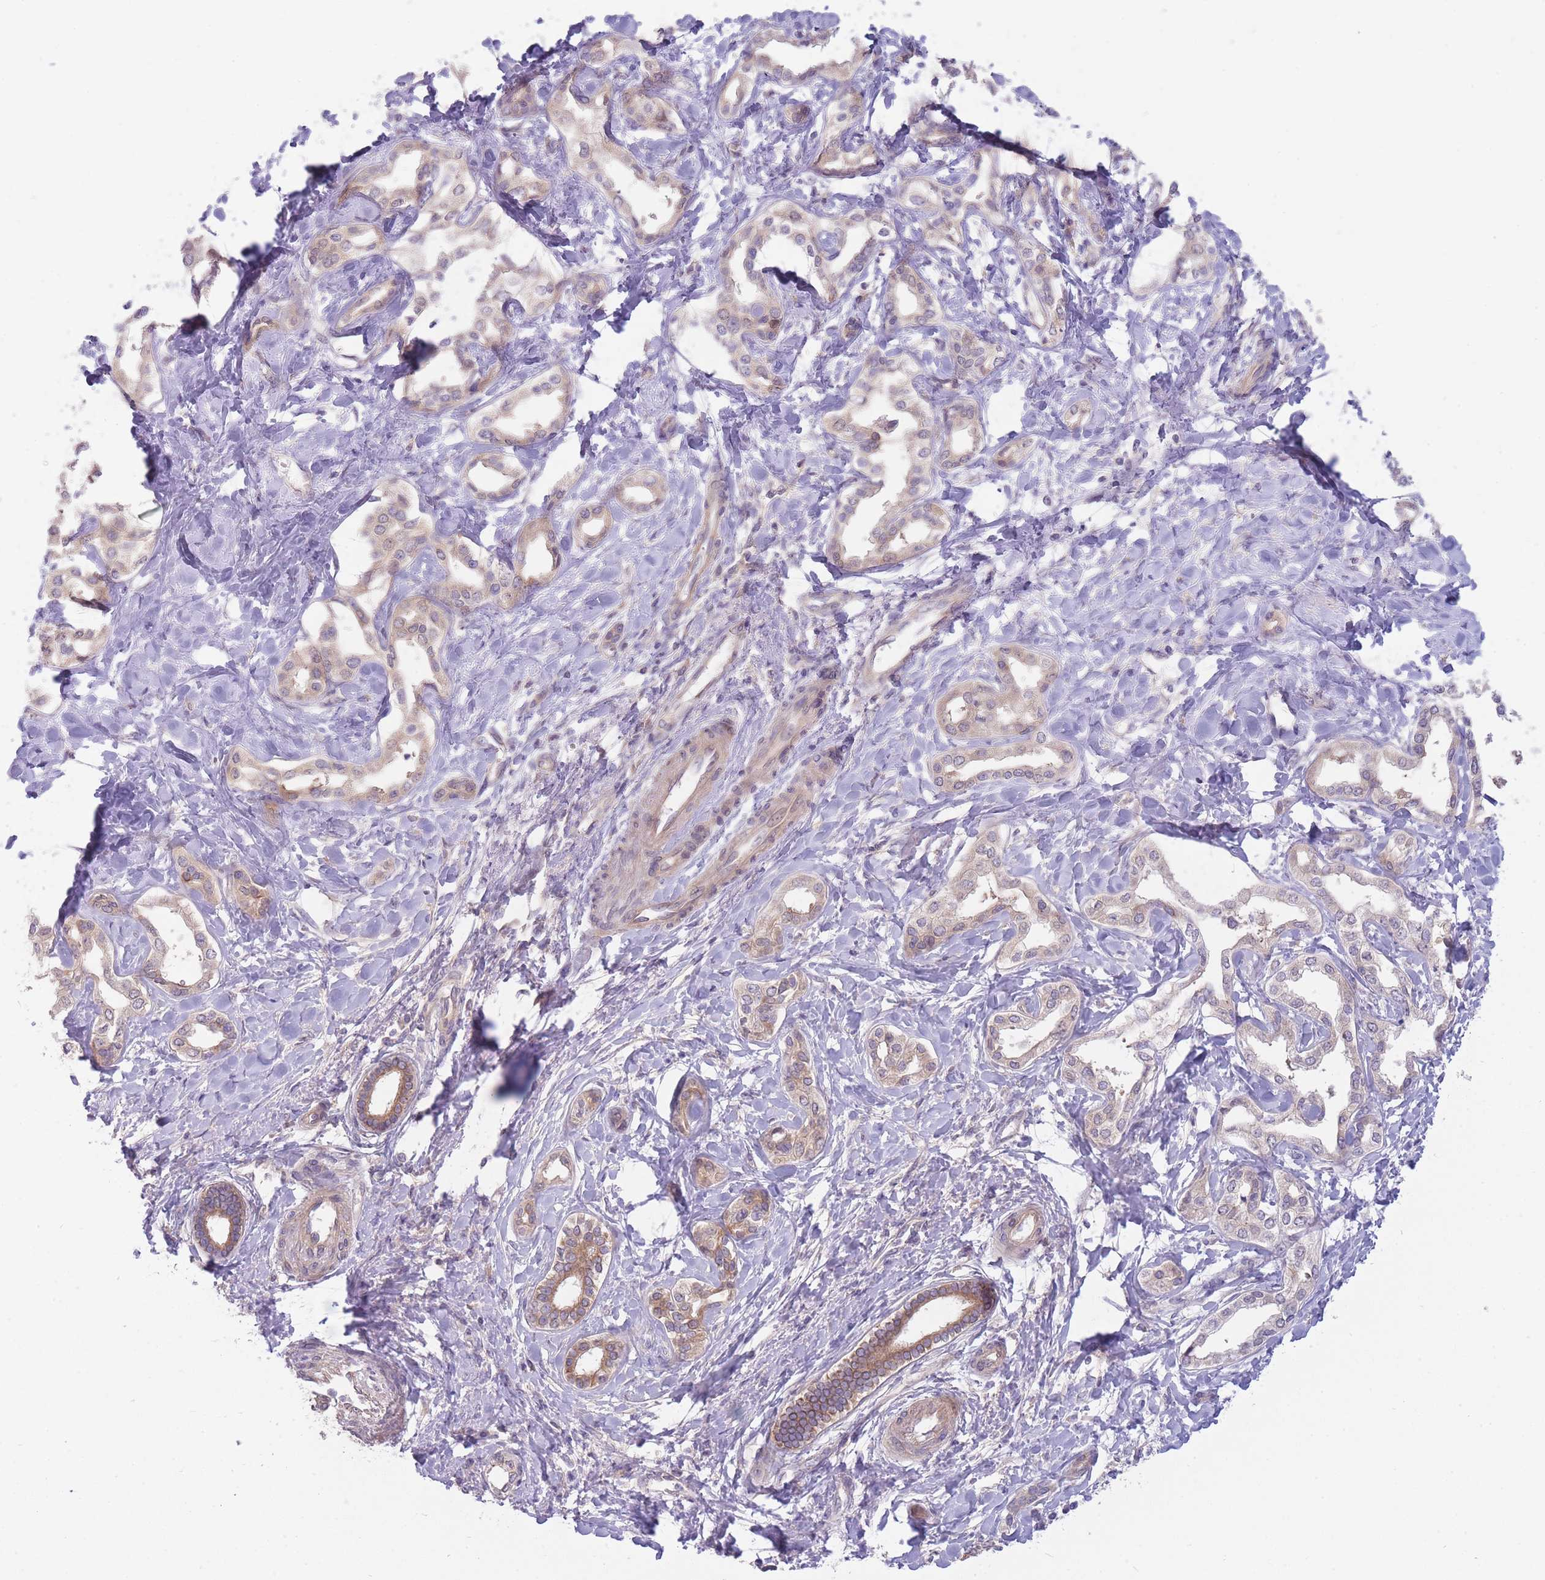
{"staining": {"intensity": "weak", "quantity": ">75%", "location": "cytoplasmic/membranous"}, "tissue": "liver cancer", "cell_type": "Tumor cells", "image_type": "cancer", "snomed": [{"axis": "morphology", "description": "Cholangiocarcinoma"}, {"axis": "topography", "description": "Liver"}], "caption": "A low amount of weak cytoplasmic/membranous expression is seen in about >75% of tumor cells in liver cancer (cholangiocarcinoma) tissue.", "gene": "PFDN6", "patient": {"sex": "female", "age": 77}}